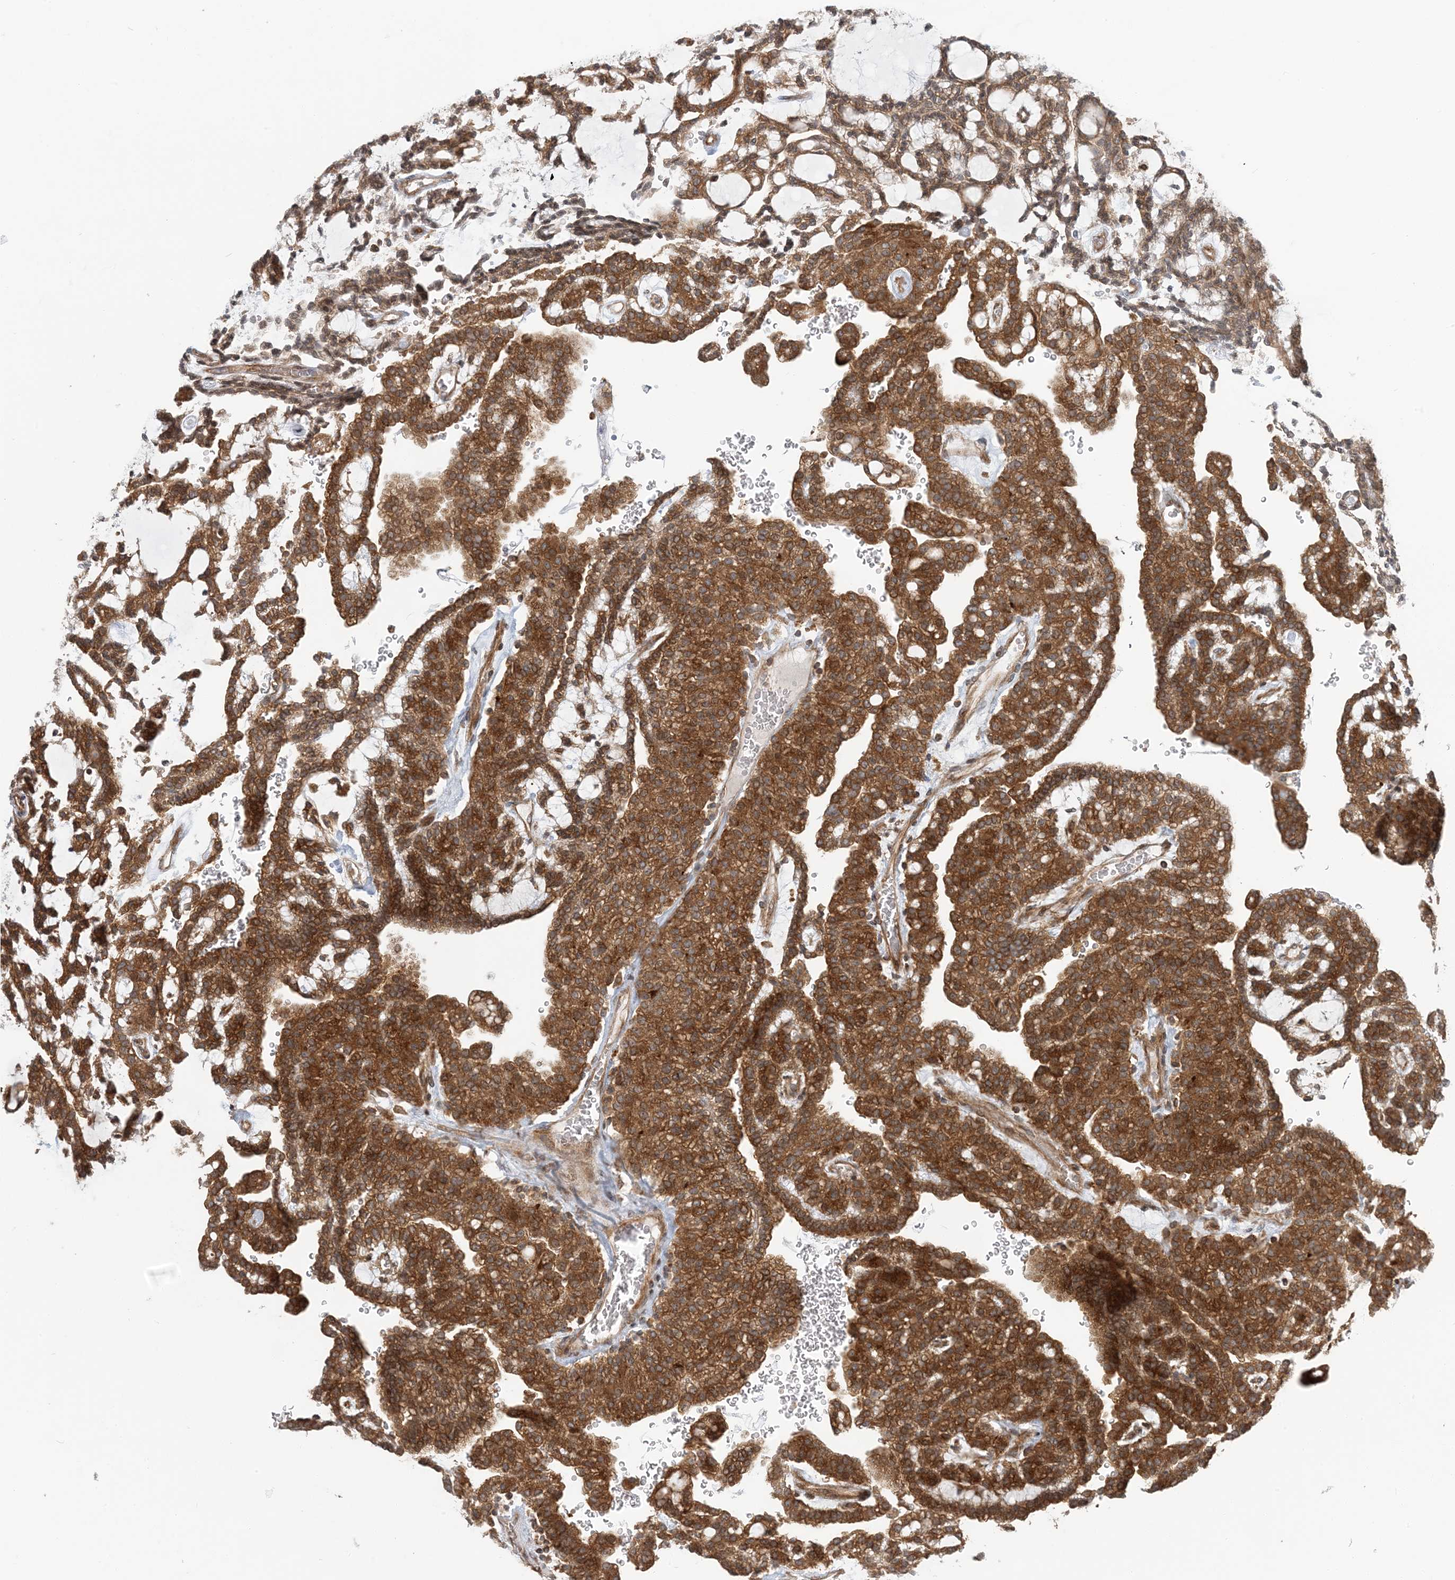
{"staining": {"intensity": "strong", "quantity": ">75%", "location": "cytoplasmic/membranous"}, "tissue": "renal cancer", "cell_type": "Tumor cells", "image_type": "cancer", "snomed": [{"axis": "morphology", "description": "Adenocarcinoma, NOS"}, {"axis": "topography", "description": "Kidney"}], "caption": "Protein expression analysis of adenocarcinoma (renal) demonstrates strong cytoplasmic/membranous positivity in approximately >75% of tumor cells.", "gene": "ATP13A2", "patient": {"sex": "male", "age": 63}}